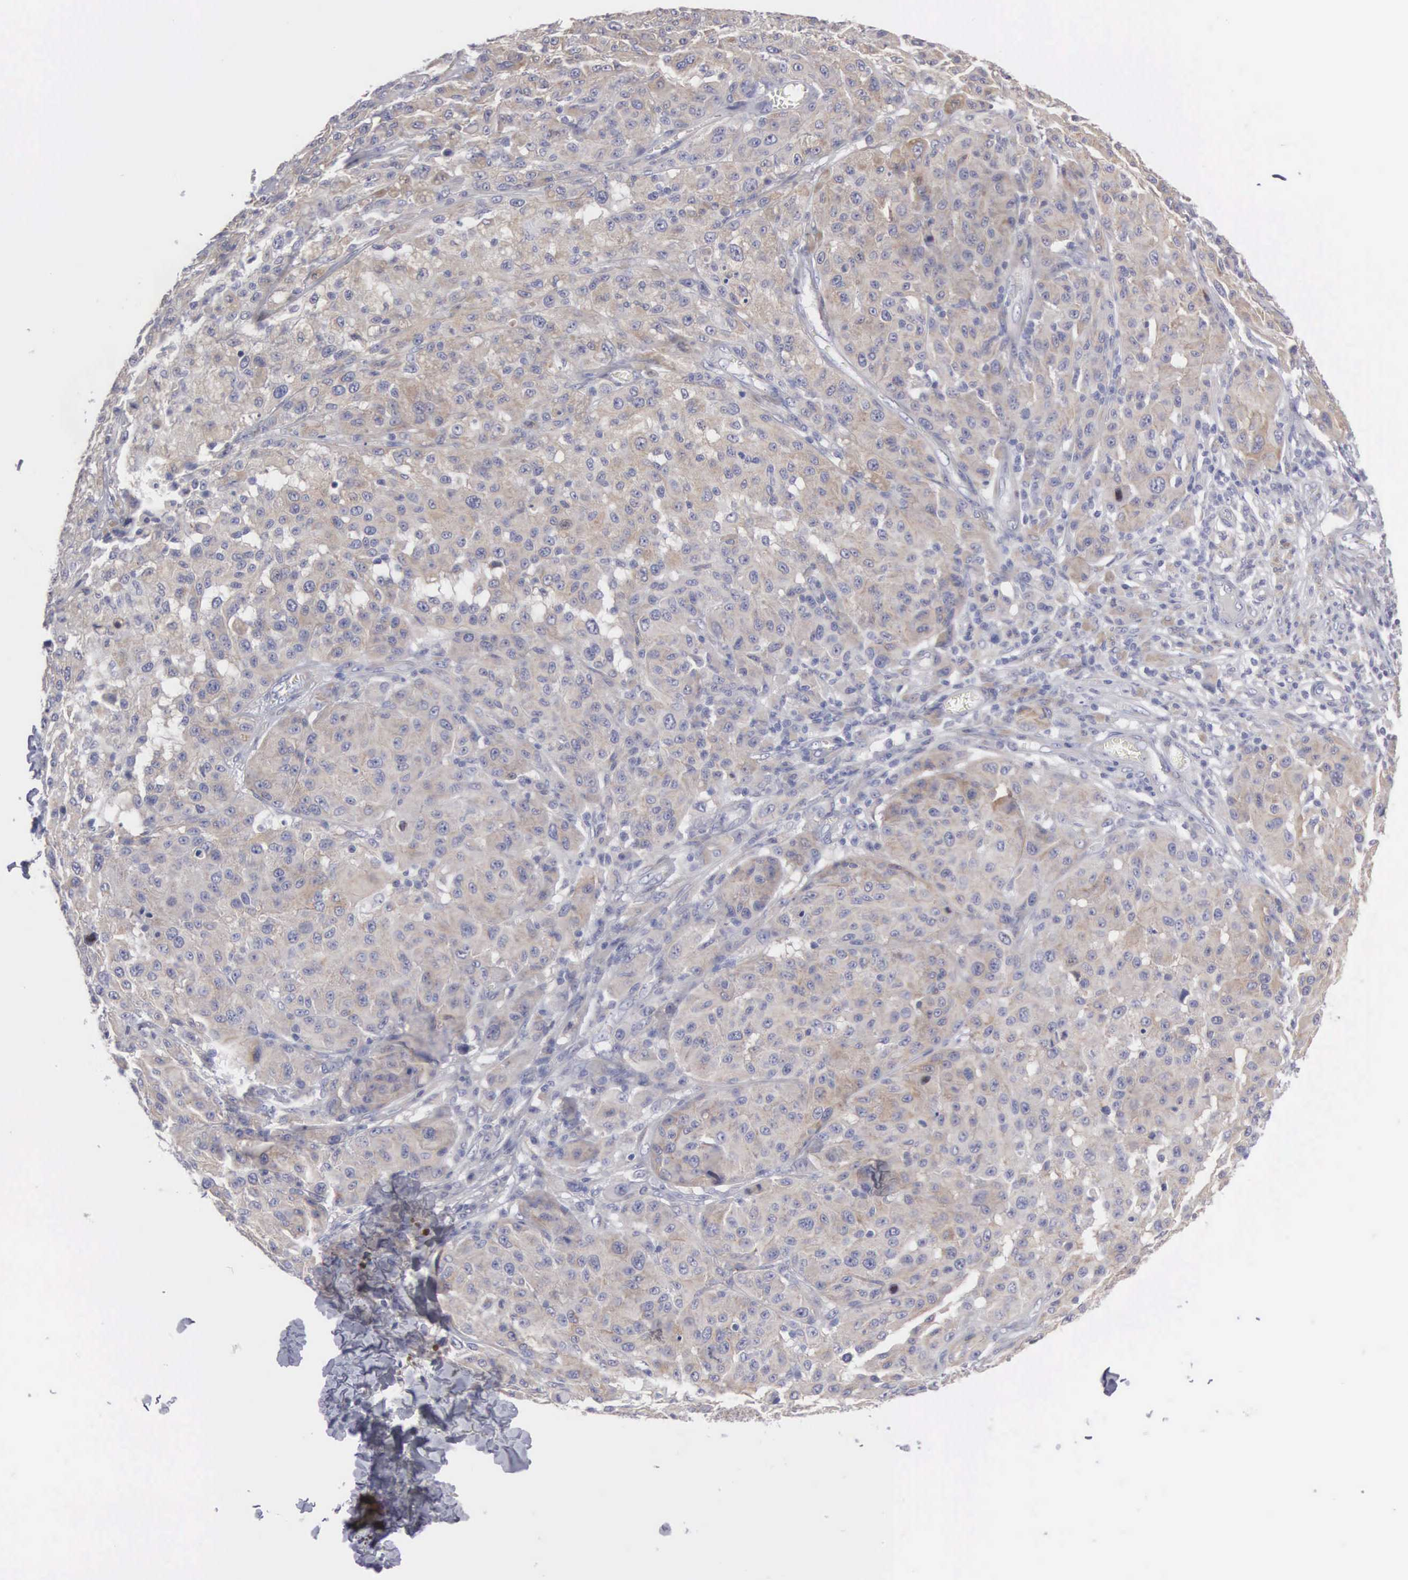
{"staining": {"intensity": "weak", "quantity": ">75%", "location": "cytoplasmic/membranous"}, "tissue": "melanoma", "cell_type": "Tumor cells", "image_type": "cancer", "snomed": [{"axis": "morphology", "description": "Malignant melanoma, NOS"}, {"axis": "topography", "description": "Skin"}], "caption": "Brown immunohistochemical staining in human malignant melanoma reveals weak cytoplasmic/membranous staining in approximately >75% of tumor cells.", "gene": "CEP170B", "patient": {"sex": "female", "age": 77}}